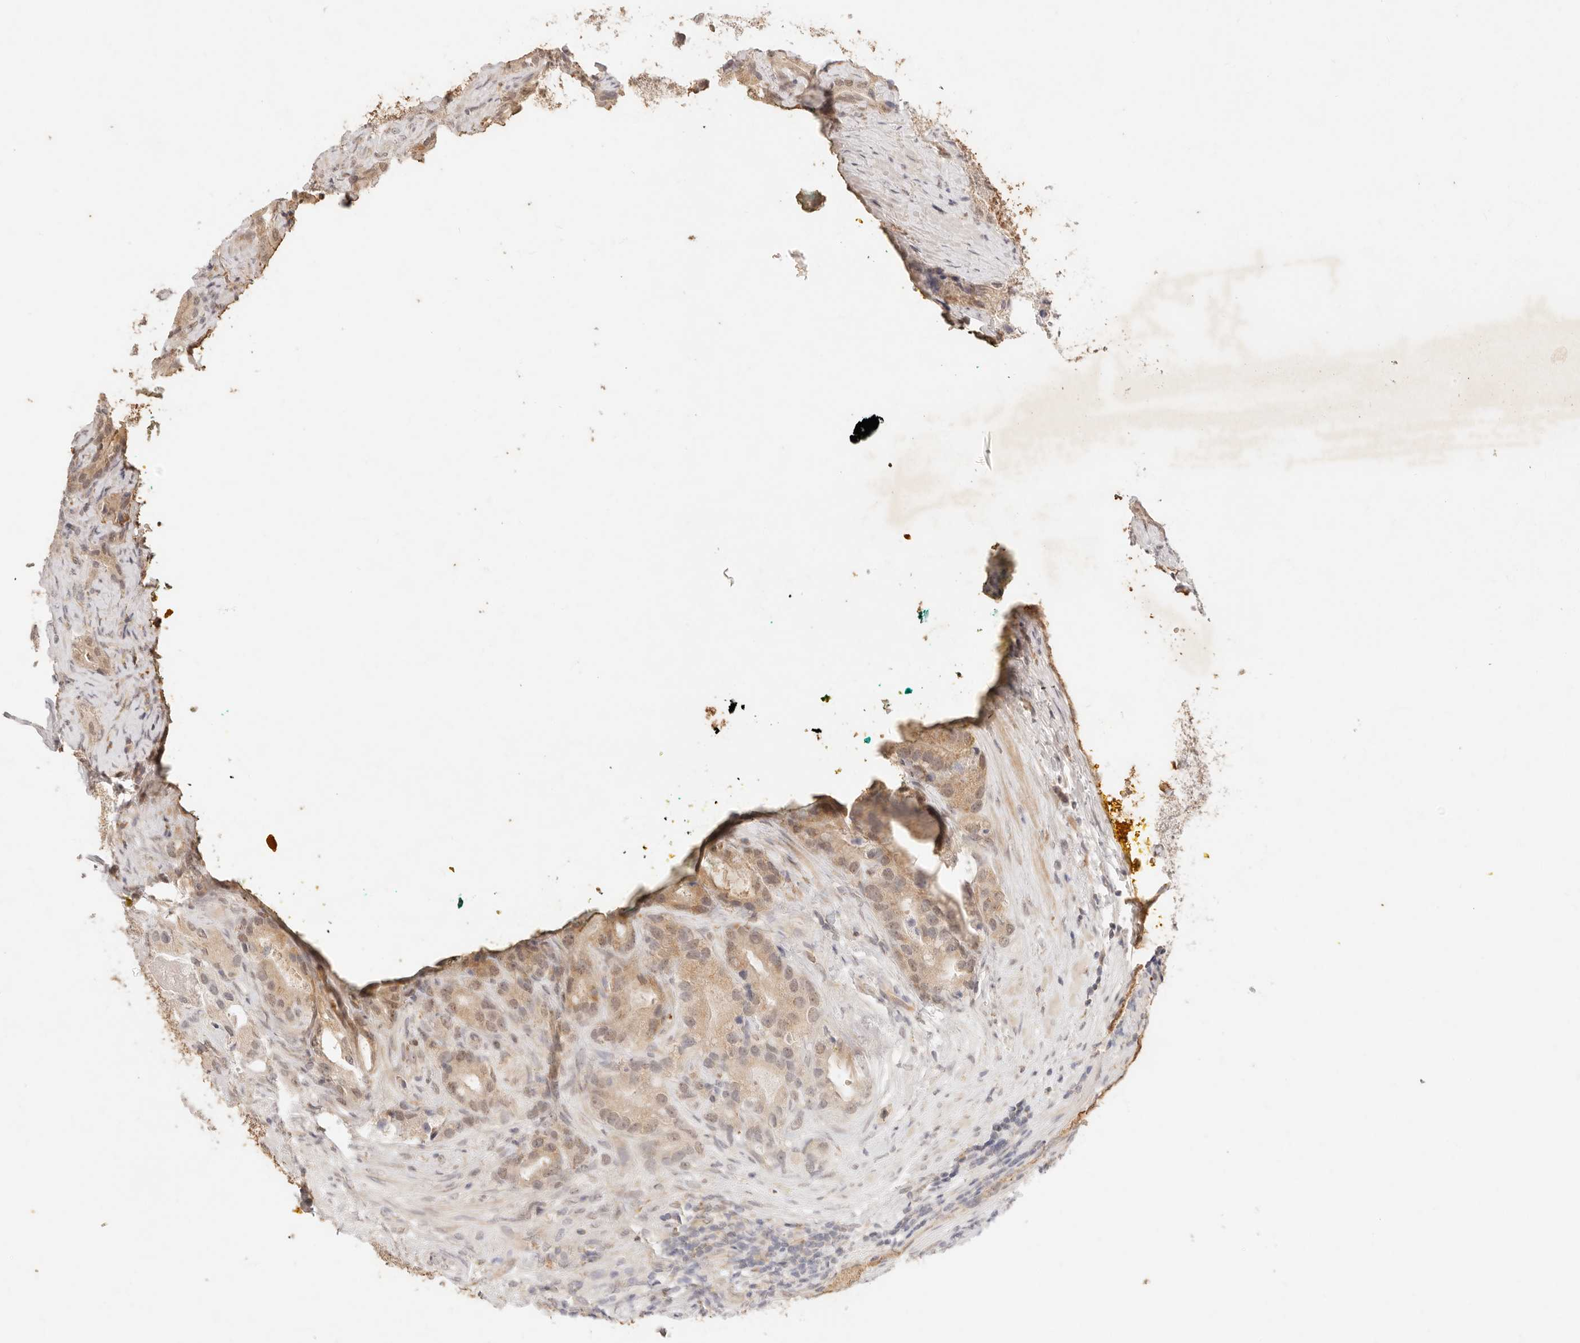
{"staining": {"intensity": "weak", "quantity": "25%-75%", "location": "cytoplasmic/membranous,nuclear"}, "tissue": "prostate cancer", "cell_type": "Tumor cells", "image_type": "cancer", "snomed": [{"axis": "morphology", "description": "Adenocarcinoma, High grade"}, {"axis": "topography", "description": "Prostate"}], "caption": "There is low levels of weak cytoplasmic/membranous and nuclear expression in tumor cells of prostate cancer (high-grade adenocarcinoma), as demonstrated by immunohistochemical staining (brown color).", "gene": "GPR156", "patient": {"sex": "male", "age": 70}}